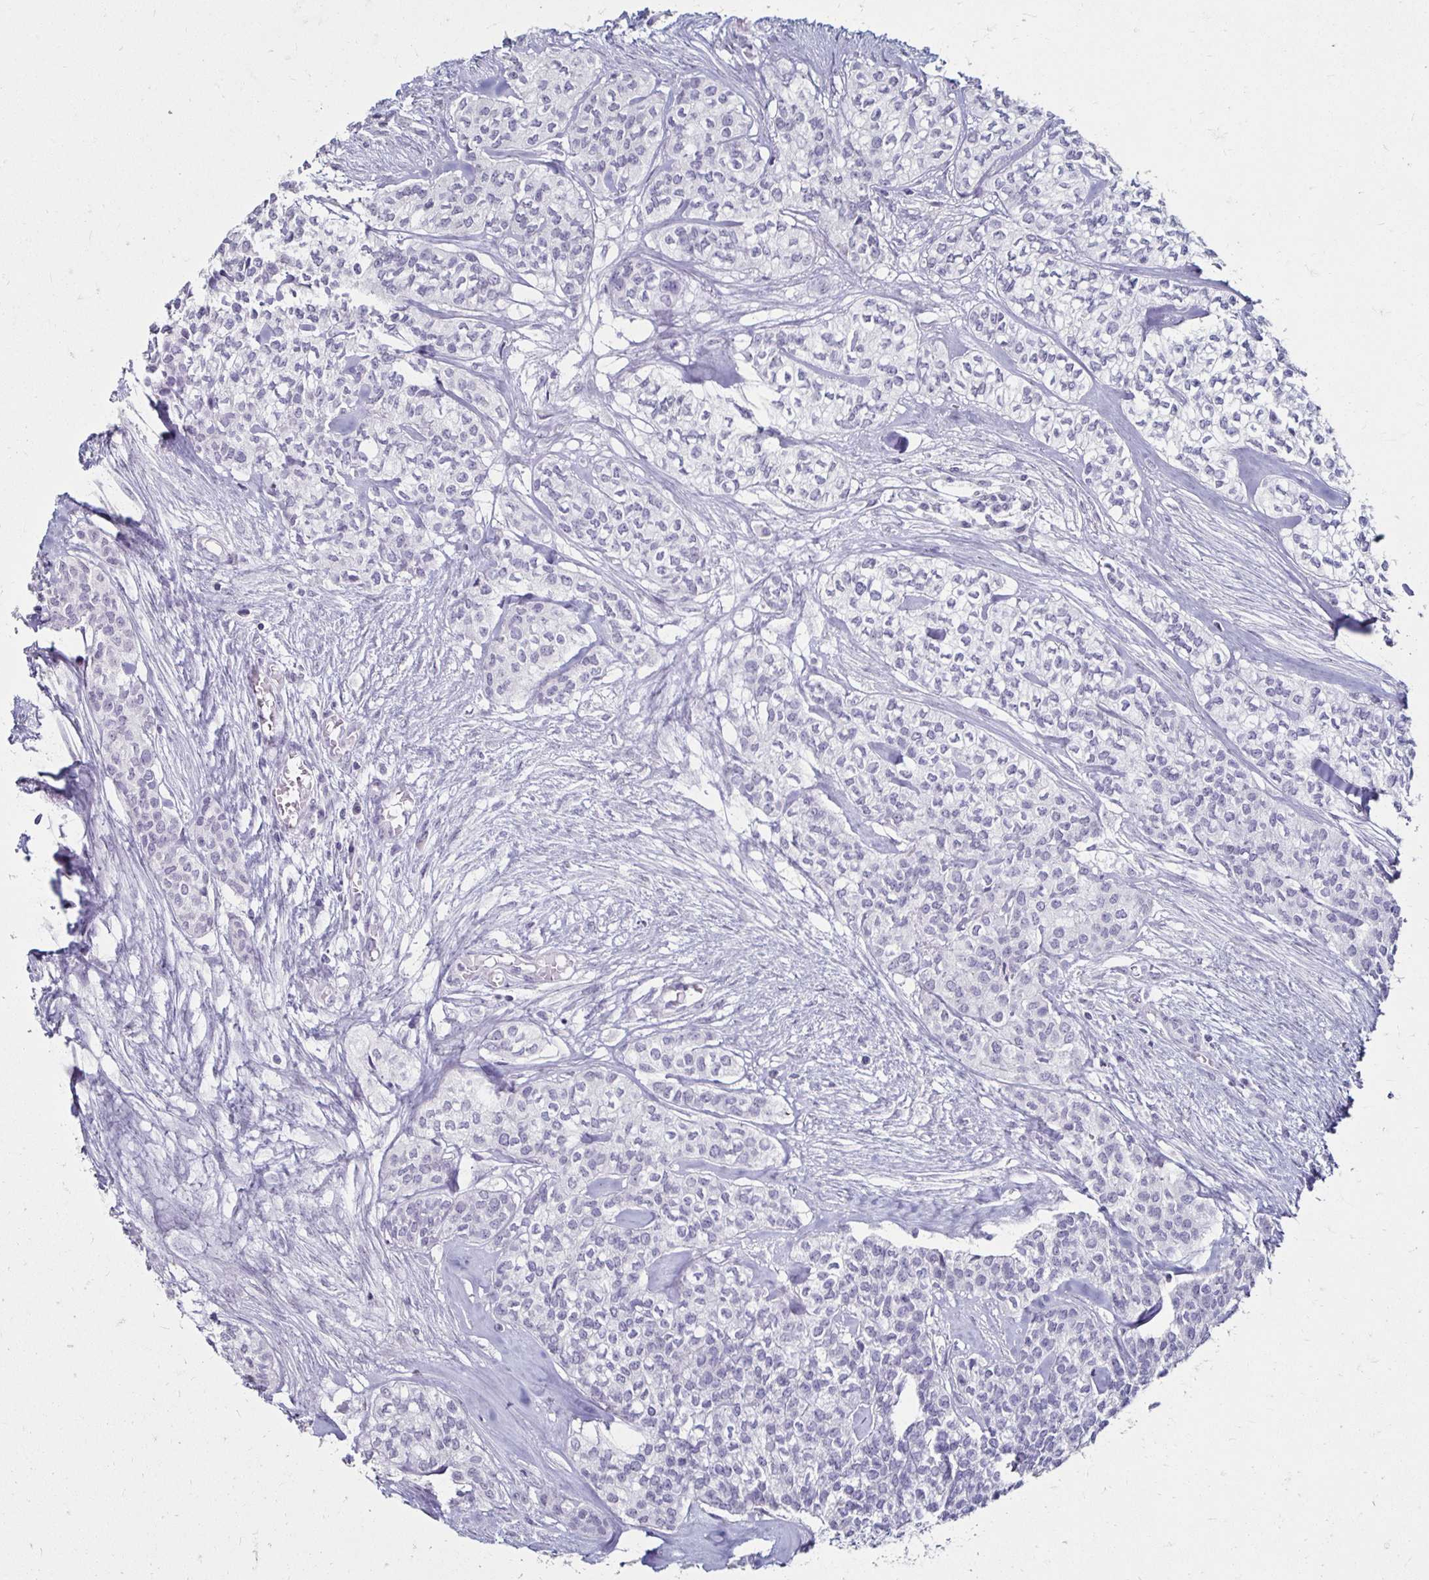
{"staining": {"intensity": "negative", "quantity": "none", "location": "none"}, "tissue": "head and neck cancer", "cell_type": "Tumor cells", "image_type": "cancer", "snomed": [{"axis": "morphology", "description": "Adenocarcinoma, NOS"}, {"axis": "topography", "description": "Head-Neck"}], "caption": "Tumor cells show no significant protein expression in head and neck cancer (adenocarcinoma).", "gene": "TOMM34", "patient": {"sex": "male", "age": 81}}